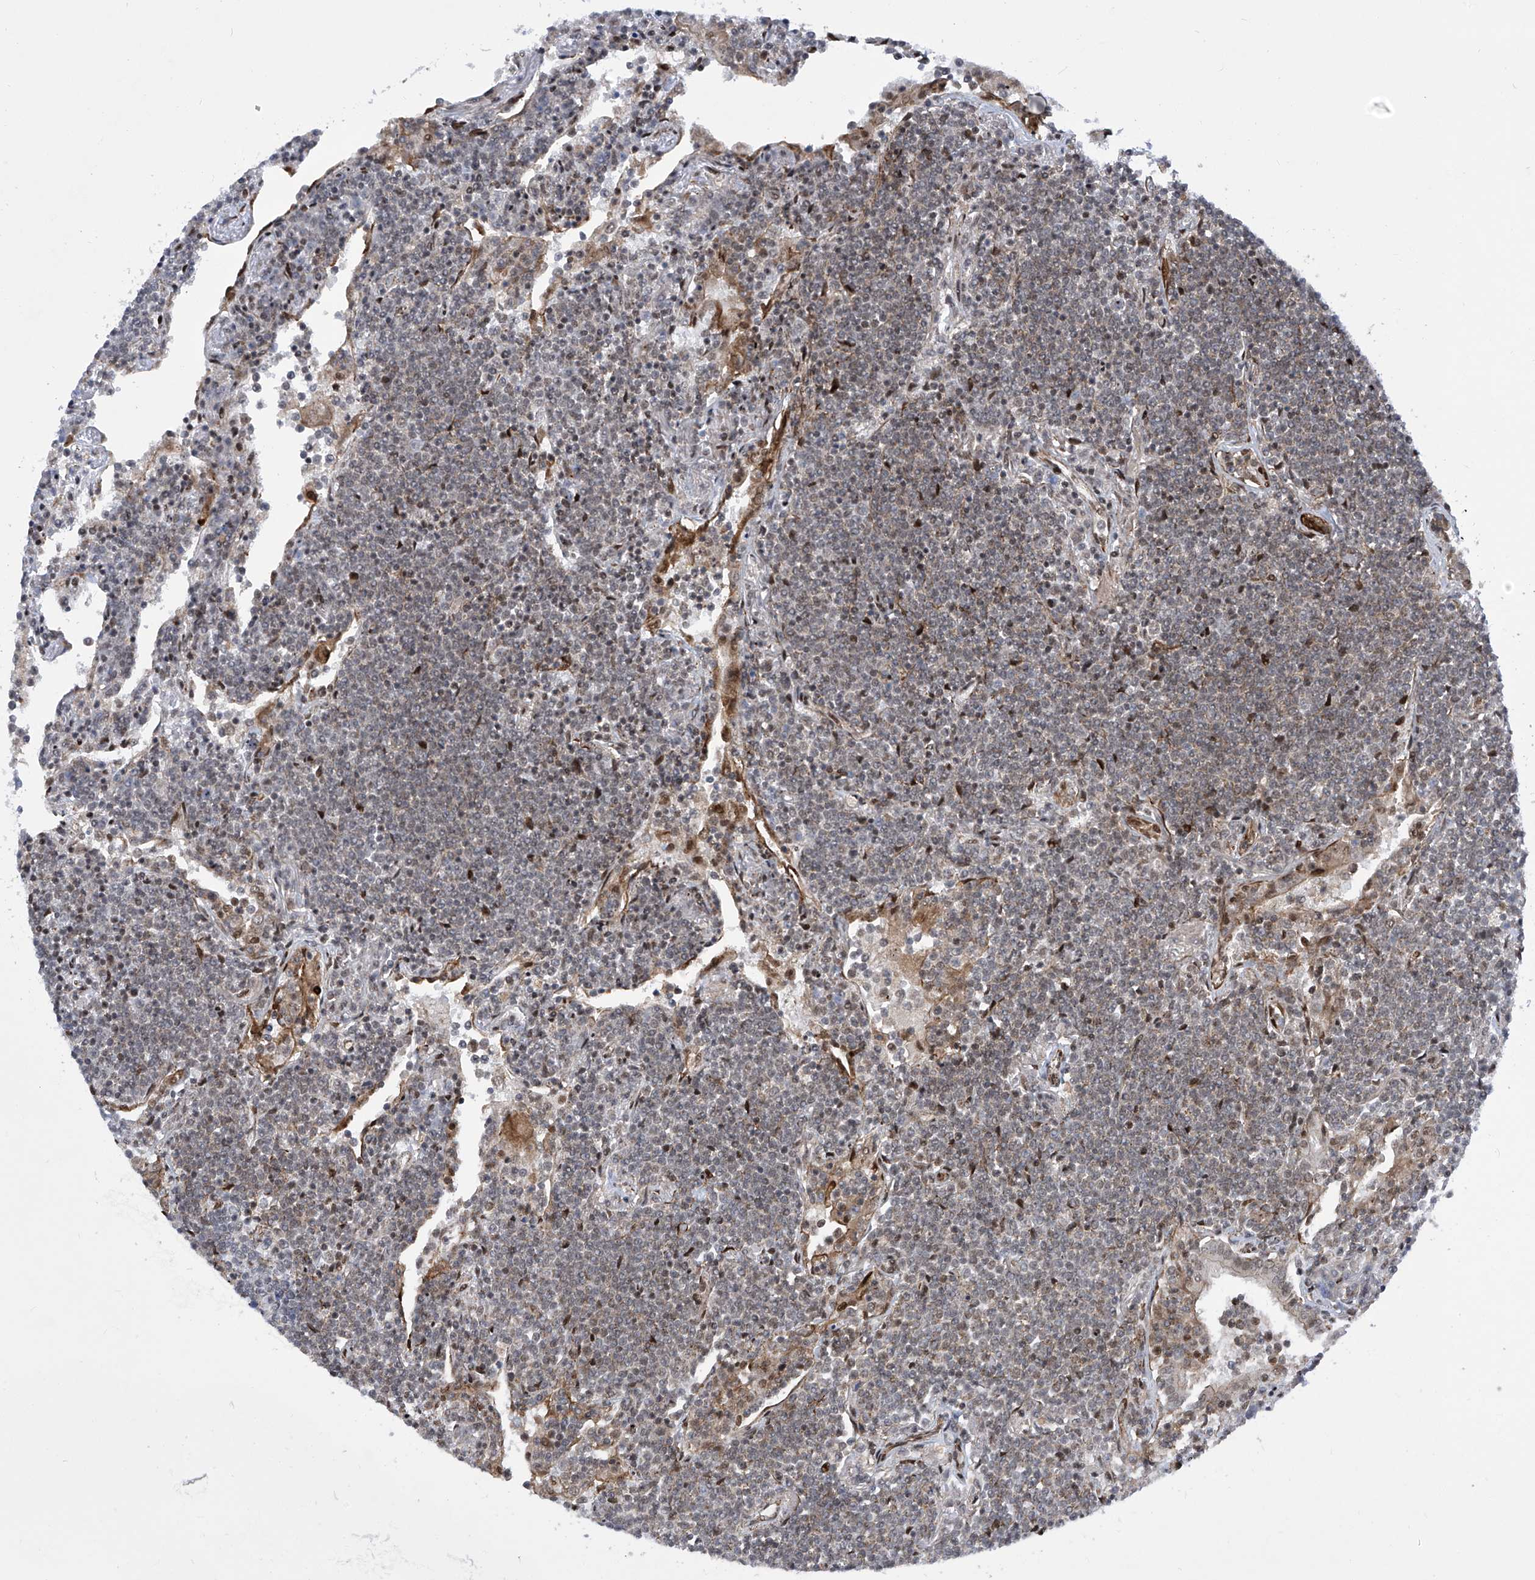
{"staining": {"intensity": "negative", "quantity": "none", "location": "none"}, "tissue": "lymphoma", "cell_type": "Tumor cells", "image_type": "cancer", "snomed": [{"axis": "morphology", "description": "Malignant lymphoma, non-Hodgkin's type, Low grade"}, {"axis": "topography", "description": "Lung"}], "caption": "High power microscopy micrograph of an IHC histopathology image of lymphoma, revealing no significant staining in tumor cells.", "gene": "CEP290", "patient": {"sex": "female", "age": 71}}